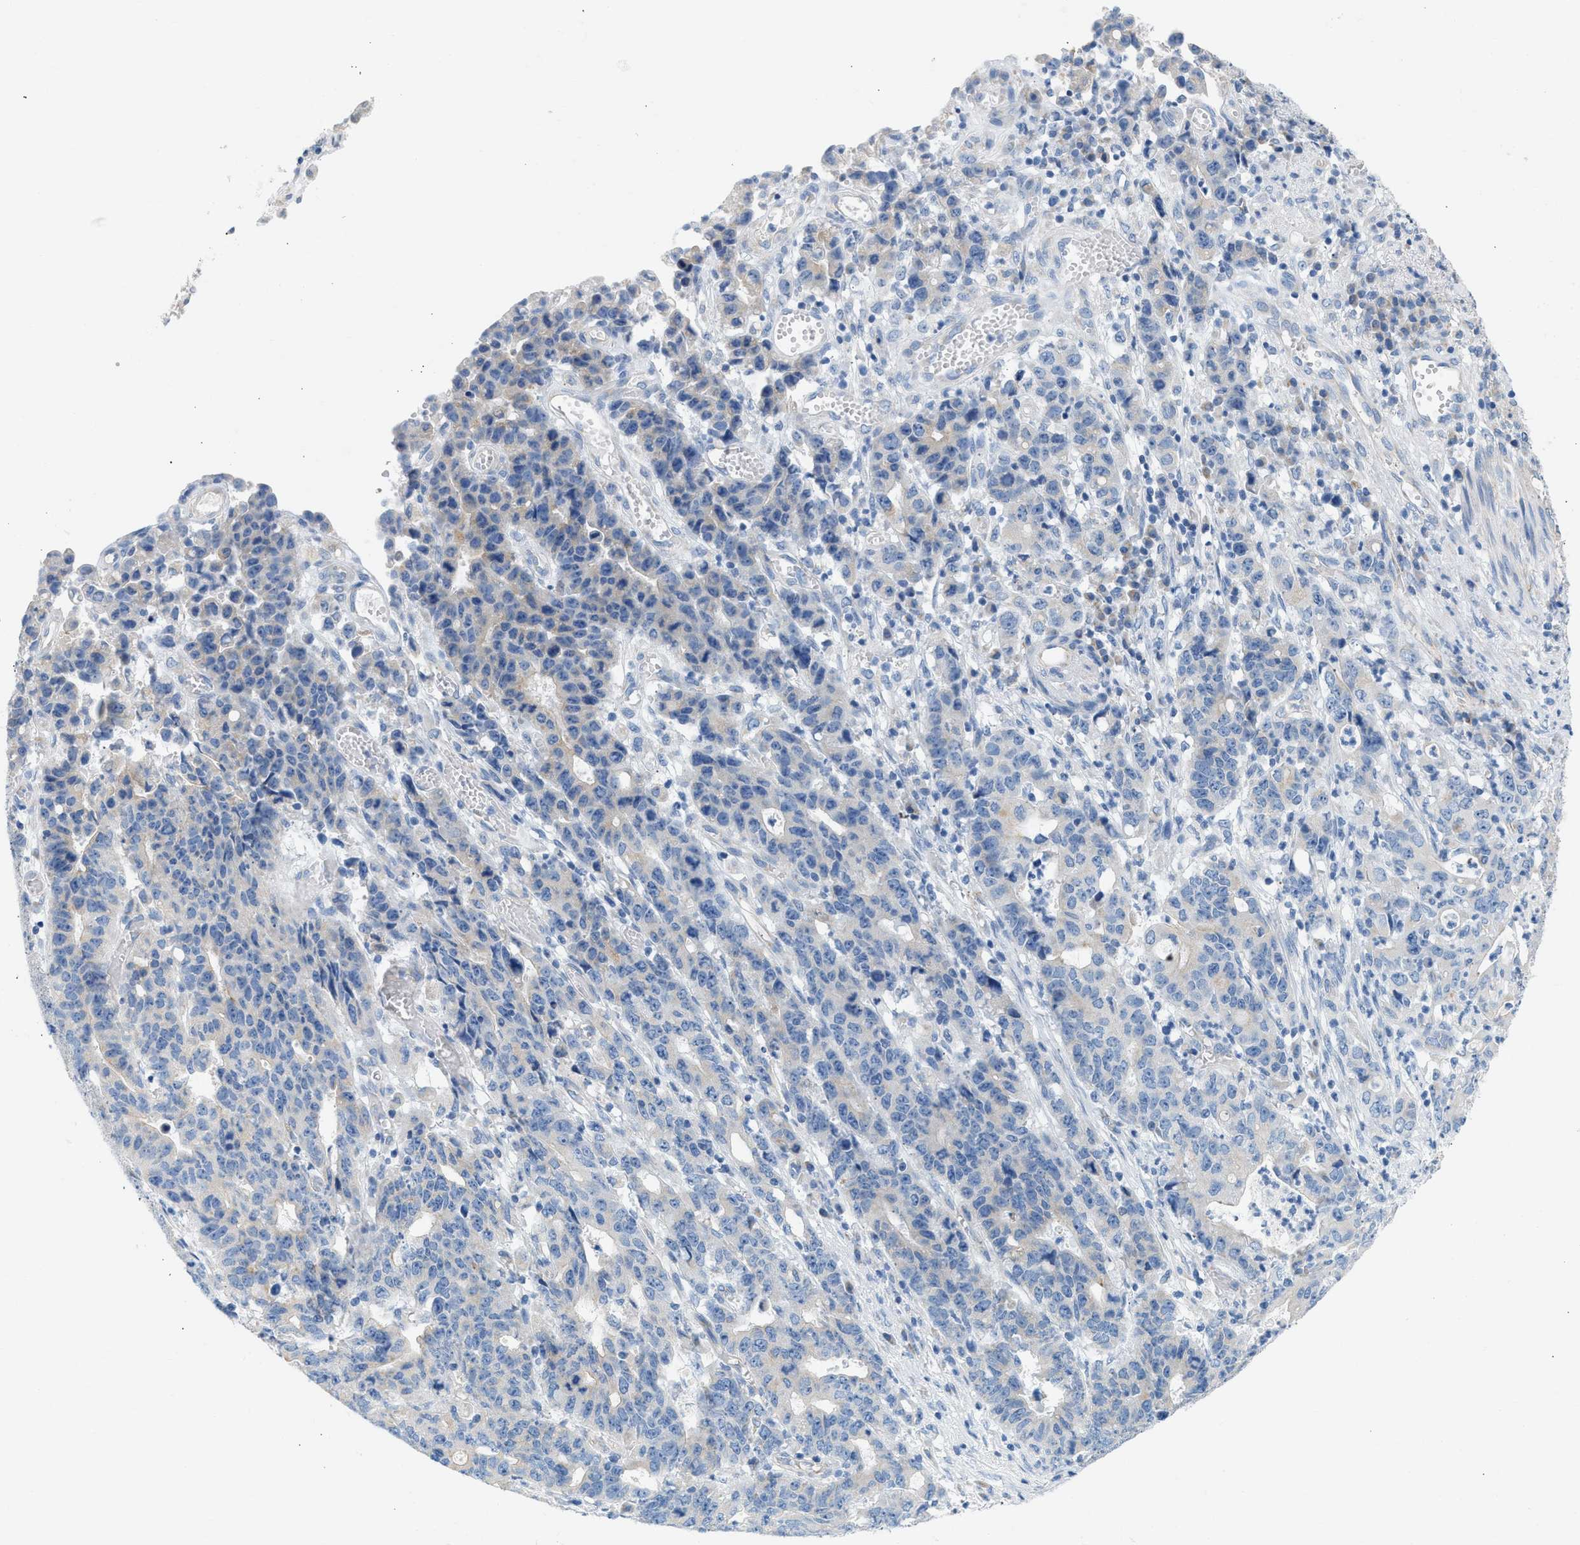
{"staining": {"intensity": "weak", "quantity": "<25%", "location": "cytoplasmic/membranous"}, "tissue": "stomach cancer", "cell_type": "Tumor cells", "image_type": "cancer", "snomed": [{"axis": "morphology", "description": "Adenocarcinoma, NOS"}, {"axis": "topography", "description": "Stomach, upper"}], "caption": "There is no significant expression in tumor cells of stomach cancer (adenocarcinoma).", "gene": "NDUFS8", "patient": {"sex": "male", "age": 69}}